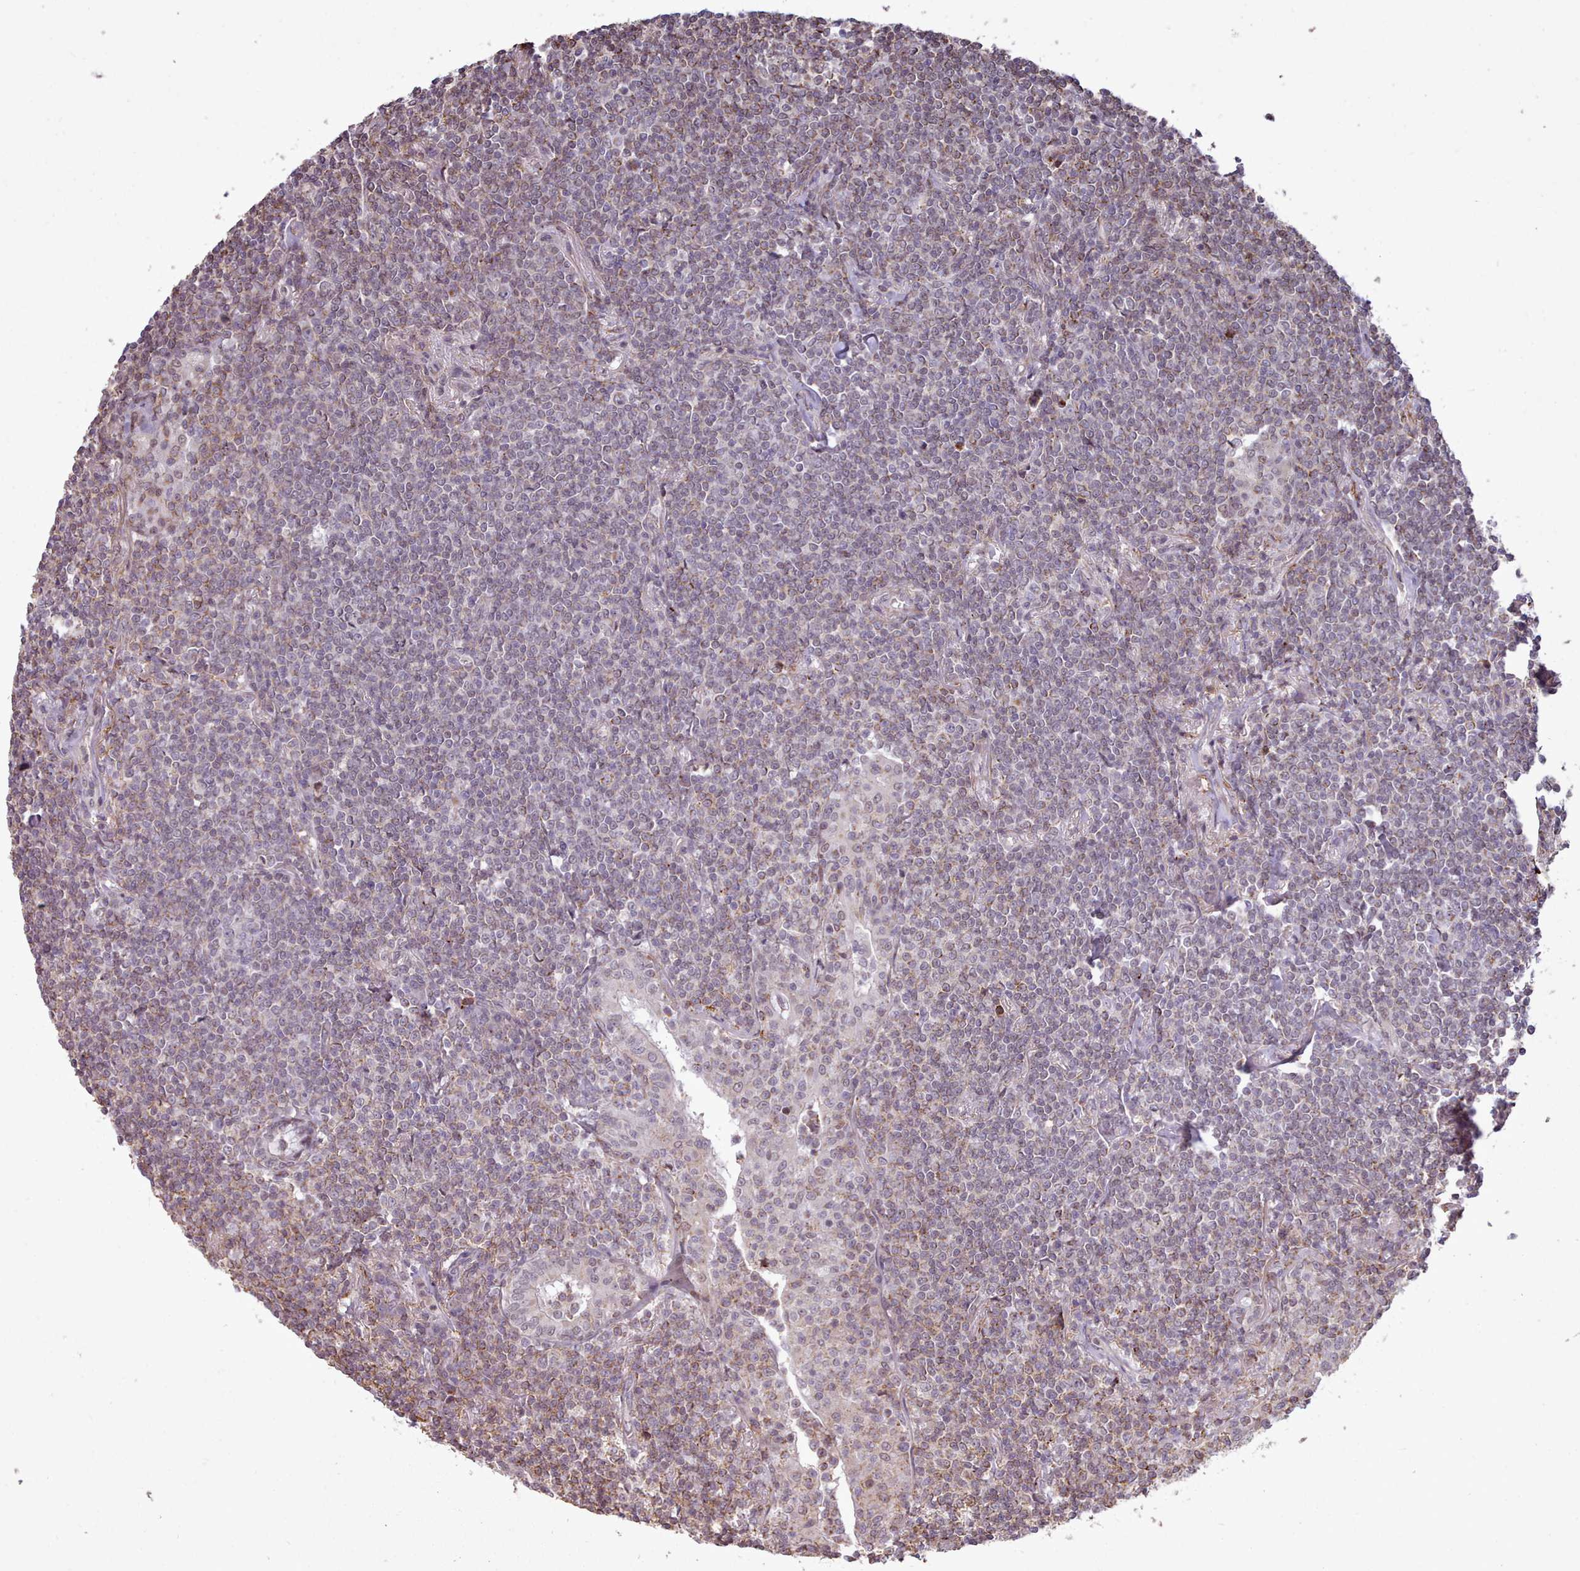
{"staining": {"intensity": "weak", "quantity": "<25%", "location": "cytoplasmic/membranous"}, "tissue": "lymphoma", "cell_type": "Tumor cells", "image_type": "cancer", "snomed": [{"axis": "morphology", "description": "Malignant lymphoma, non-Hodgkin's type, Low grade"}, {"axis": "topography", "description": "Lung"}], "caption": "Lymphoma was stained to show a protein in brown. There is no significant positivity in tumor cells.", "gene": "ZMYM4", "patient": {"sex": "female", "age": 71}}